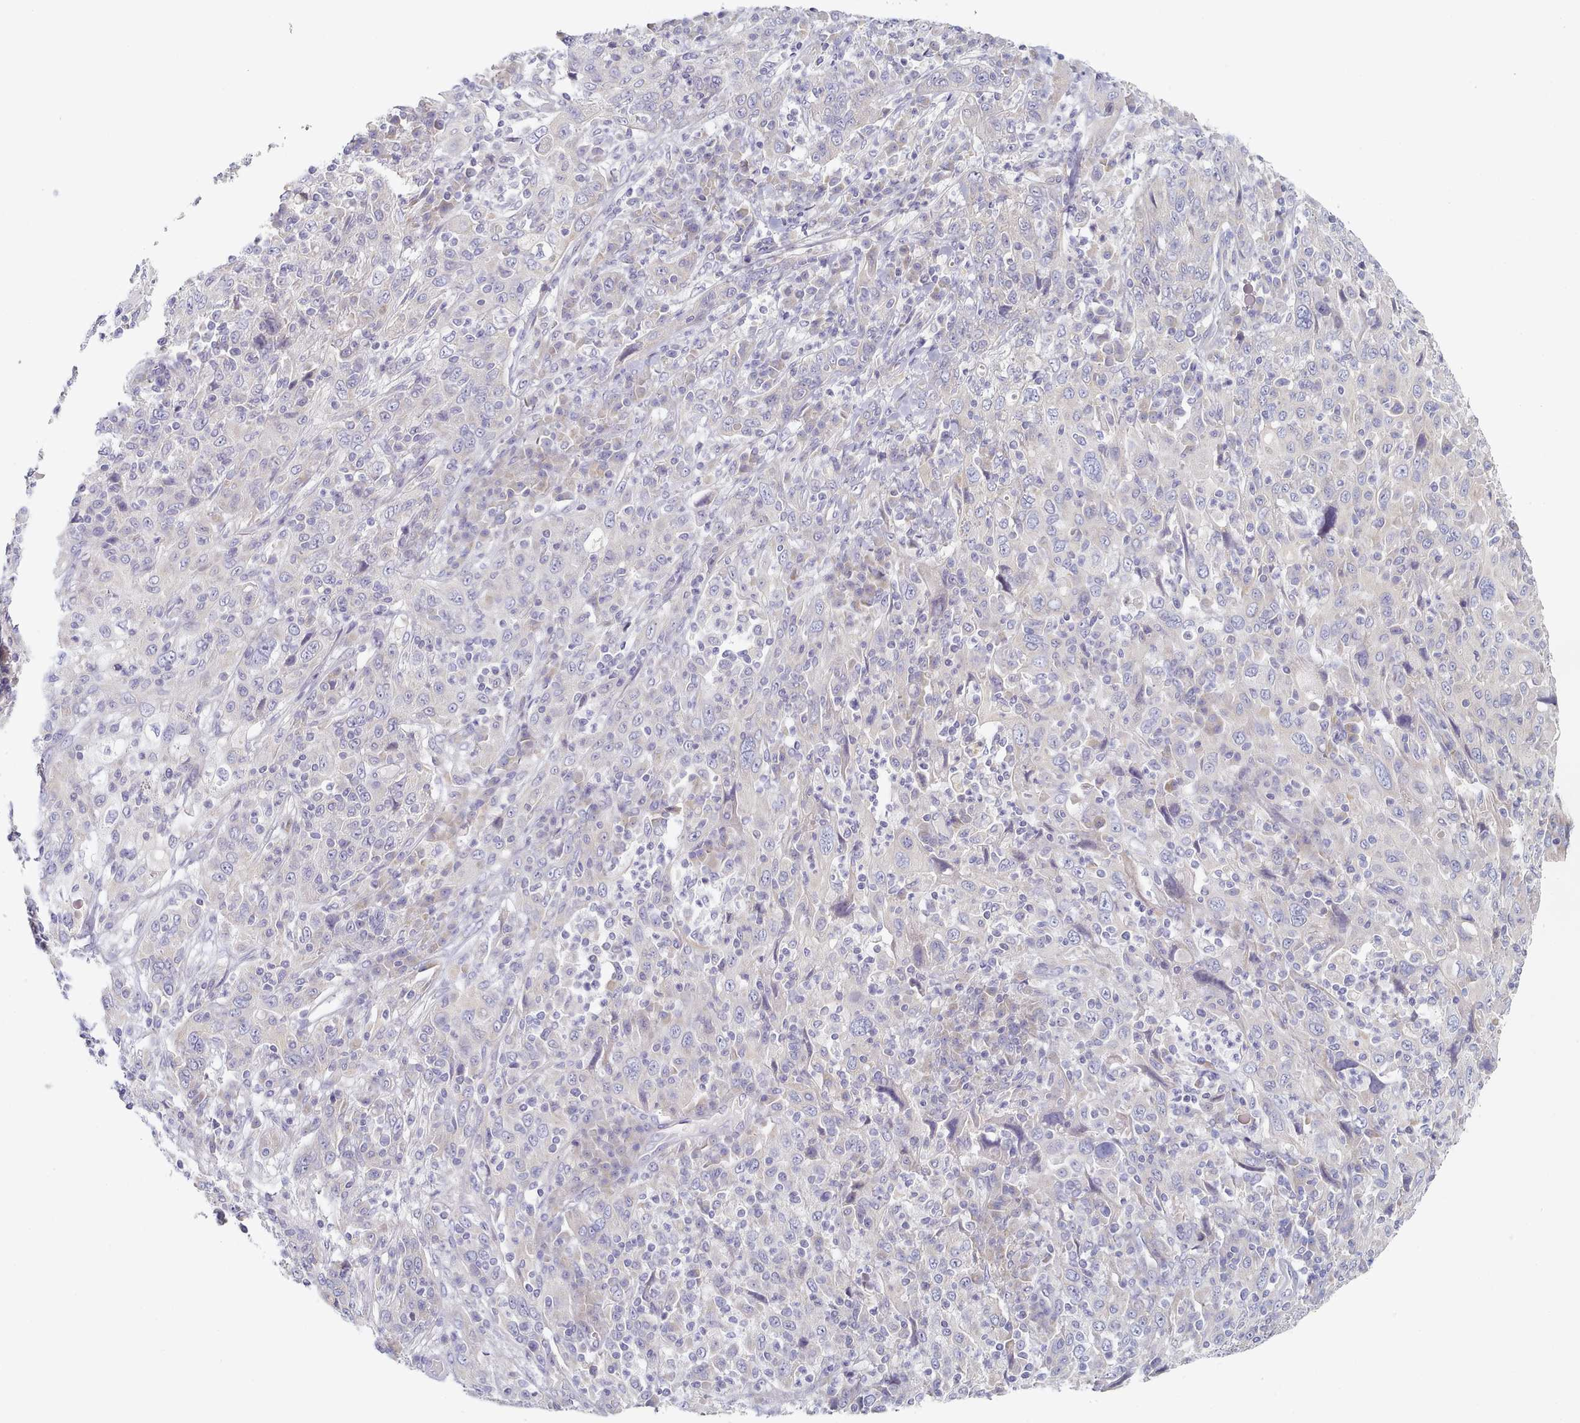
{"staining": {"intensity": "negative", "quantity": "none", "location": "none"}, "tissue": "cervical cancer", "cell_type": "Tumor cells", "image_type": "cancer", "snomed": [{"axis": "morphology", "description": "Squamous cell carcinoma, NOS"}, {"axis": "topography", "description": "Cervix"}], "caption": "Cervical cancer (squamous cell carcinoma) was stained to show a protein in brown. There is no significant expression in tumor cells.", "gene": "TYW1B", "patient": {"sex": "female", "age": 46}}